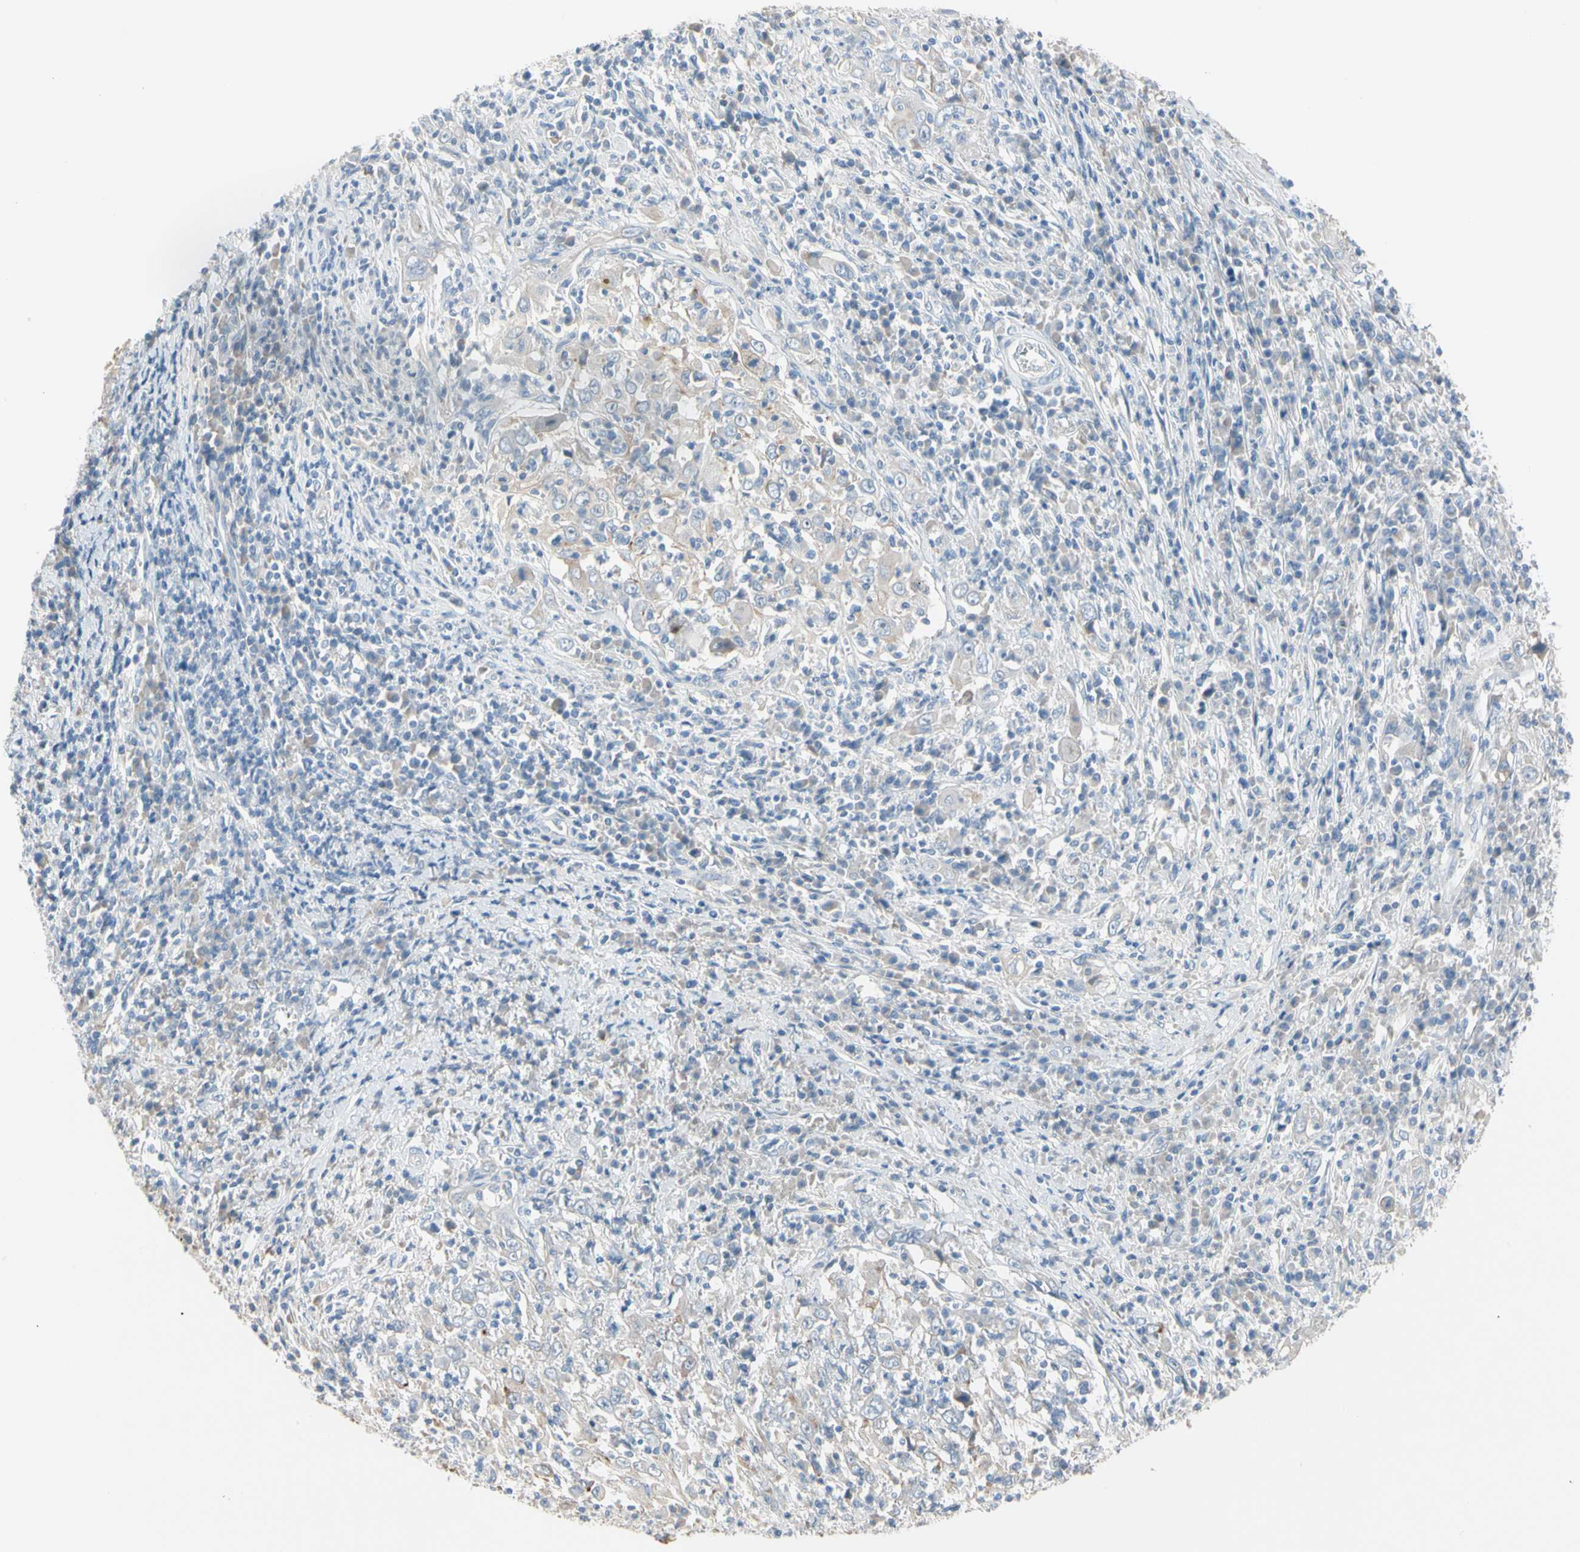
{"staining": {"intensity": "strong", "quantity": "<25%", "location": "cytoplasmic/membranous"}, "tissue": "cervical cancer", "cell_type": "Tumor cells", "image_type": "cancer", "snomed": [{"axis": "morphology", "description": "Squamous cell carcinoma, NOS"}, {"axis": "topography", "description": "Cervix"}], "caption": "This is an image of IHC staining of cervical cancer, which shows strong staining in the cytoplasmic/membranous of tumor cells.", "gene": "MARK1", "patient": {"sex": "female", "age": 46}}